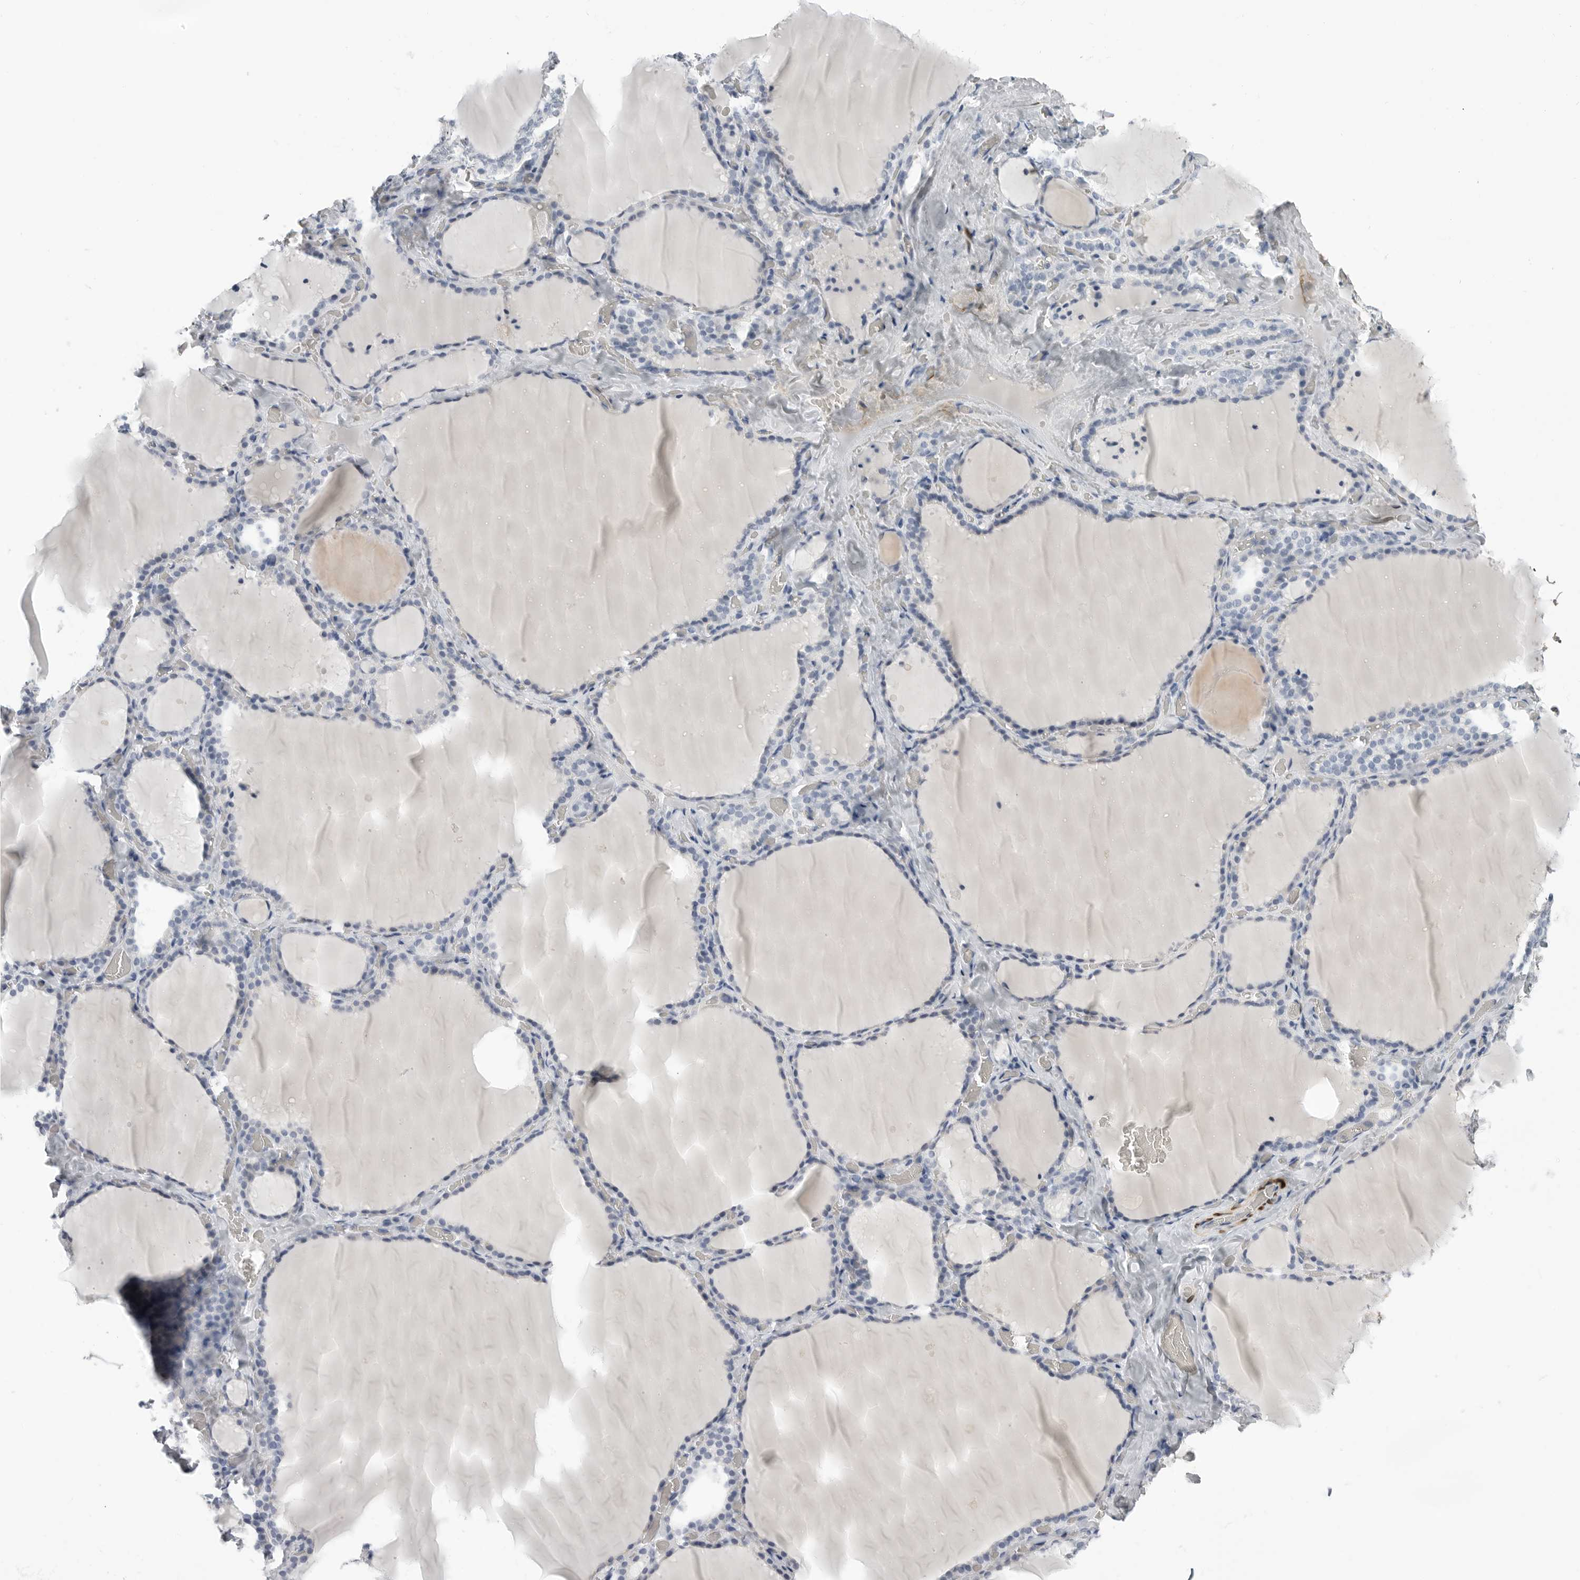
{"staining": {"intensity": "negative", "quantity": "none", "location": "none"}, "tissue": "thyroid gland", "cell_type": "Glandular cells", "image_type": "normal", "snomed": [{"axis": "morphology", "description": "Normal tissue, NOS"}, {"axis": "topography", "description": "Thyroid gland"}], "caption": "Photomicrograph shows no significant protein expression in glandular cells of unremarkable thyroid gland.", "gene": "PLN", "patient": {"sex": "female", "age": 22}}